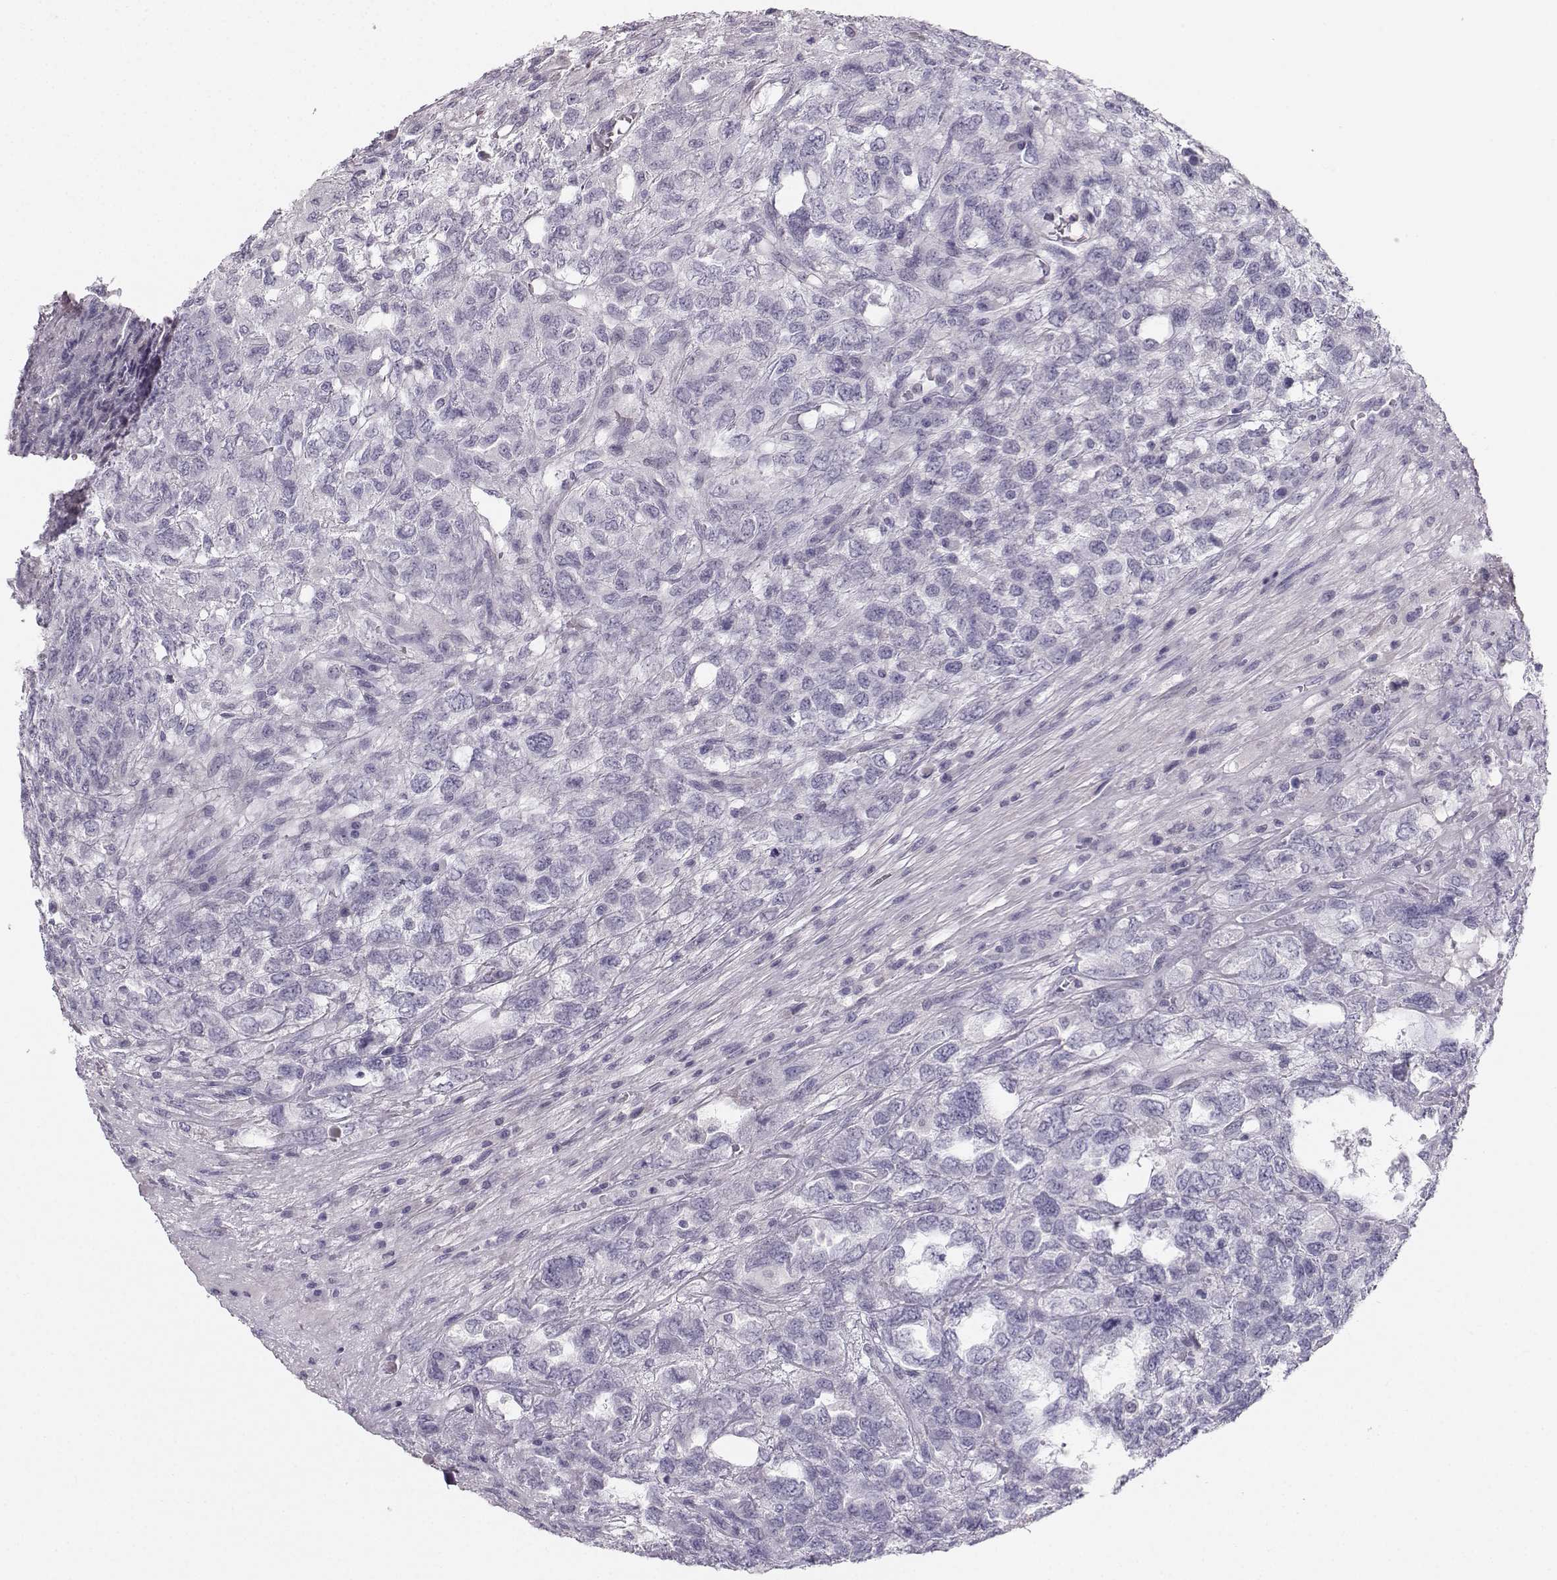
{"staining": {"intensity": "negative", "quantity": "none", "location": "none"}, "tissue": "testis cancer", "cell_type": "Tumor cells", "image_type": "cancer", "snomed": [{"axis": "morphology", "description": "Seminoma, NOS"}, {"axis": "topography", "description": "Testis"}], "caption": "IHC micrograph of neoplastic tissue: testis cancer stained with DAB (3,3'-diaminobenzidine) displays no significant protein positivity in tumor cells.", "gene": "CASR", "patient": {"sex": "male", "age": 52}}